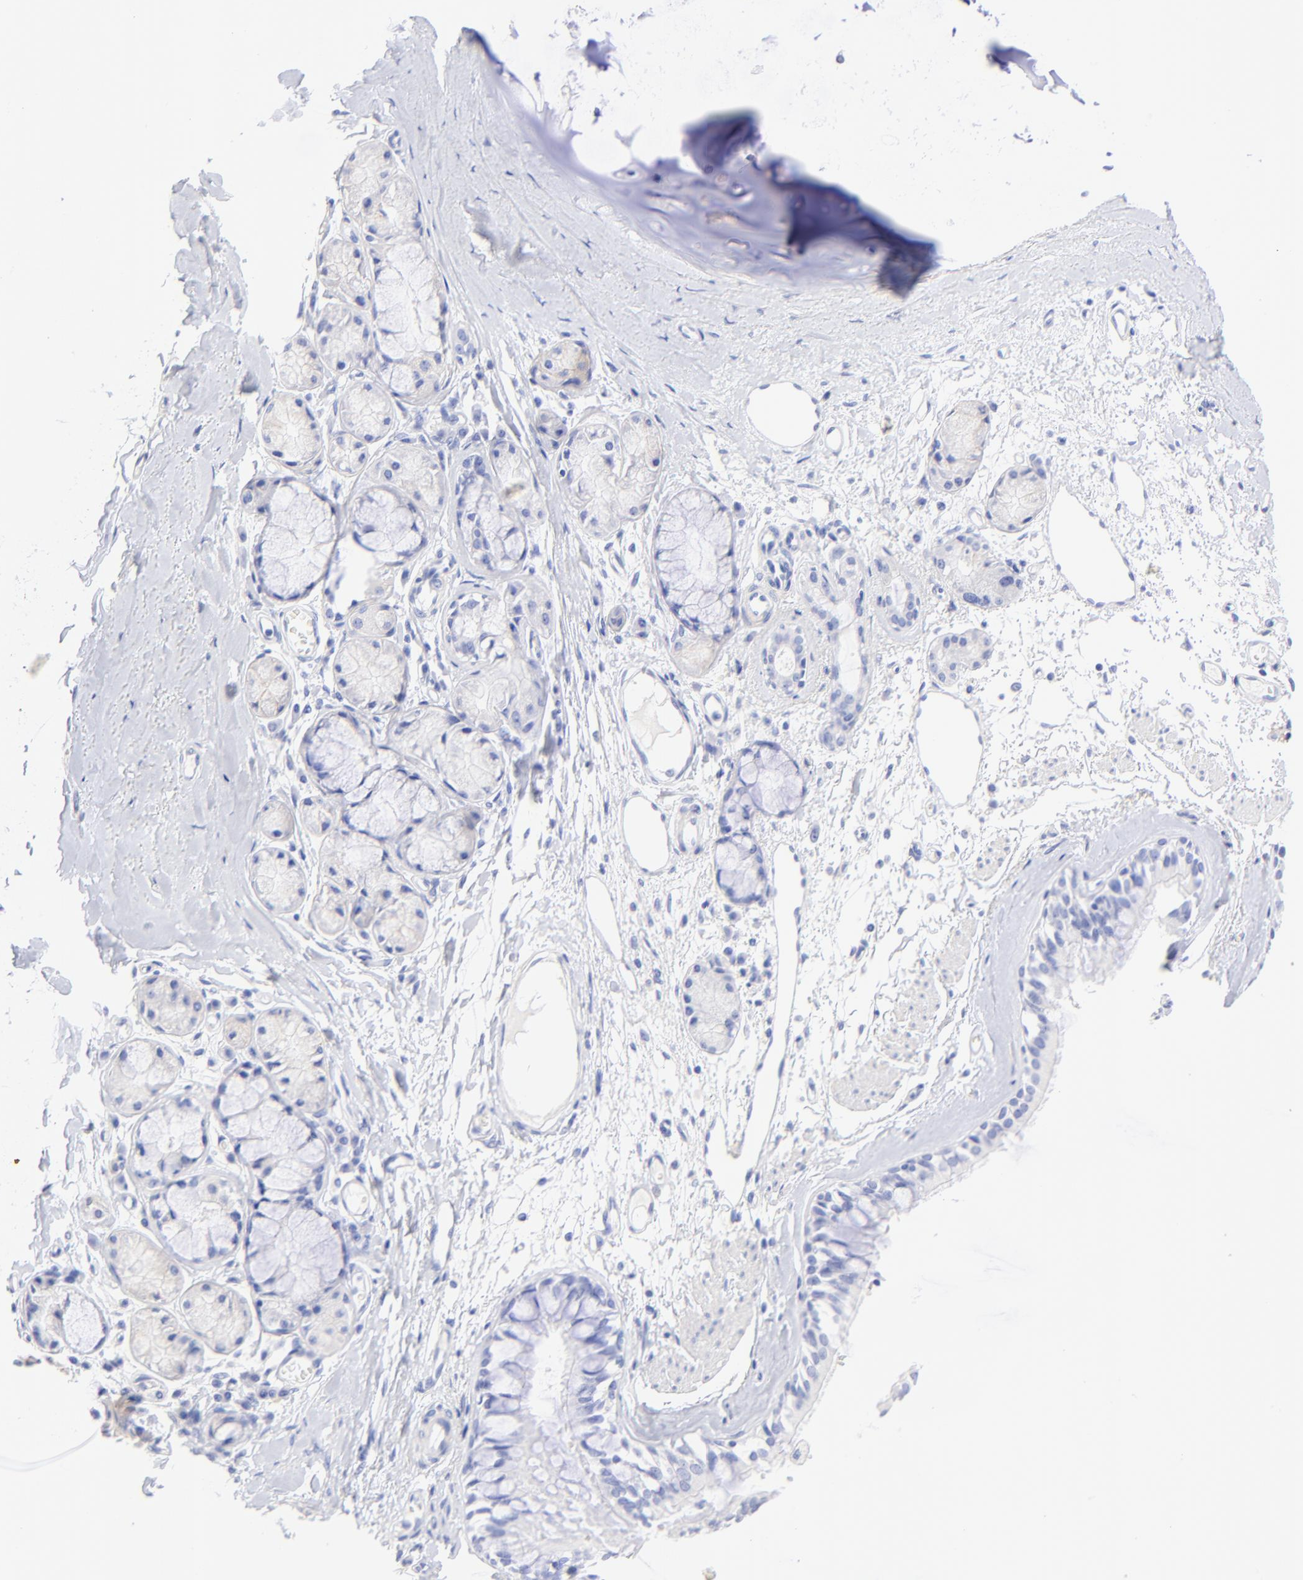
{"staining": {"intensity": "negative", "quantity": "none", "location": "none"}, "tissue": "bronchus", "cell_type": "Respiratory epithelial cells", "image_type": "normal", "snomed": [{"axis": "morphology", "description": "Normal tissue, NOS"}, {"axis": "topography", "description": "Bronchus"}, {"axis": "topography", "description": "Lung"}], "caption": "IHC histopathology image of normal bronchus stained for a protein (brown), which displays no staining in respiratory epithelial cells. (Immunohistochemistry (ihc), brightfield microscopy, high magnification).", "gene": "C1QTNF6", "patient": {"sex": "female", "age": 56}}